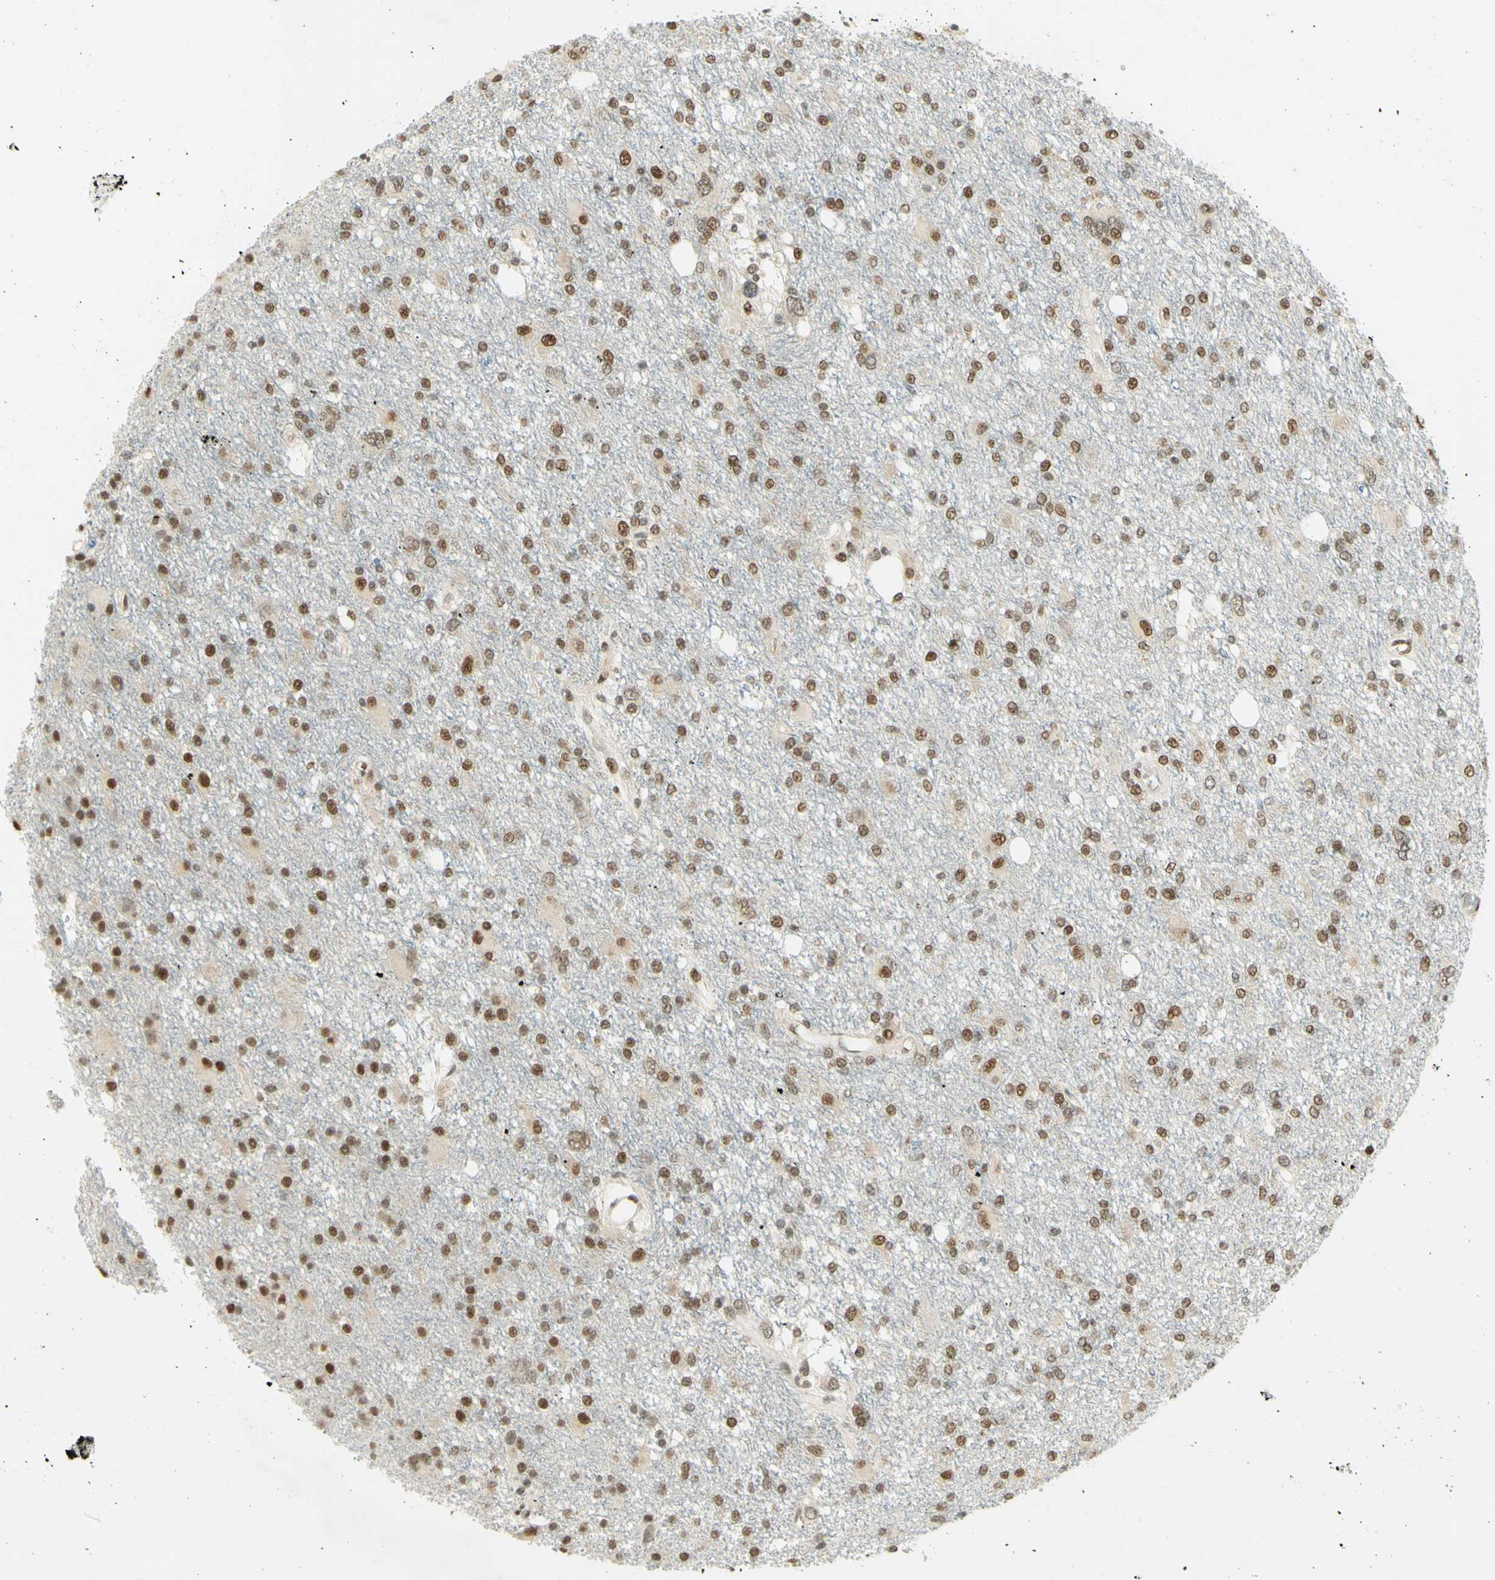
{"staining": {"intensity": "moderate", "quantity": ">75%", "location": "nuclear"}, "tissue": "glioma", "cell_type": "Tumor cells", "image_type": "cancer", "snomed": [{"axis": "morphology", "description": "Glioma, malignant, High grade"}, {"axis": "topography", "description": "Brain"}], "caption": "Protein expression analysis of glioma shows moderate nuclear expression in approximately >75% of tumor cells.", "gene": "DDX1", "patient": {"sex": "female", "age": 59}}